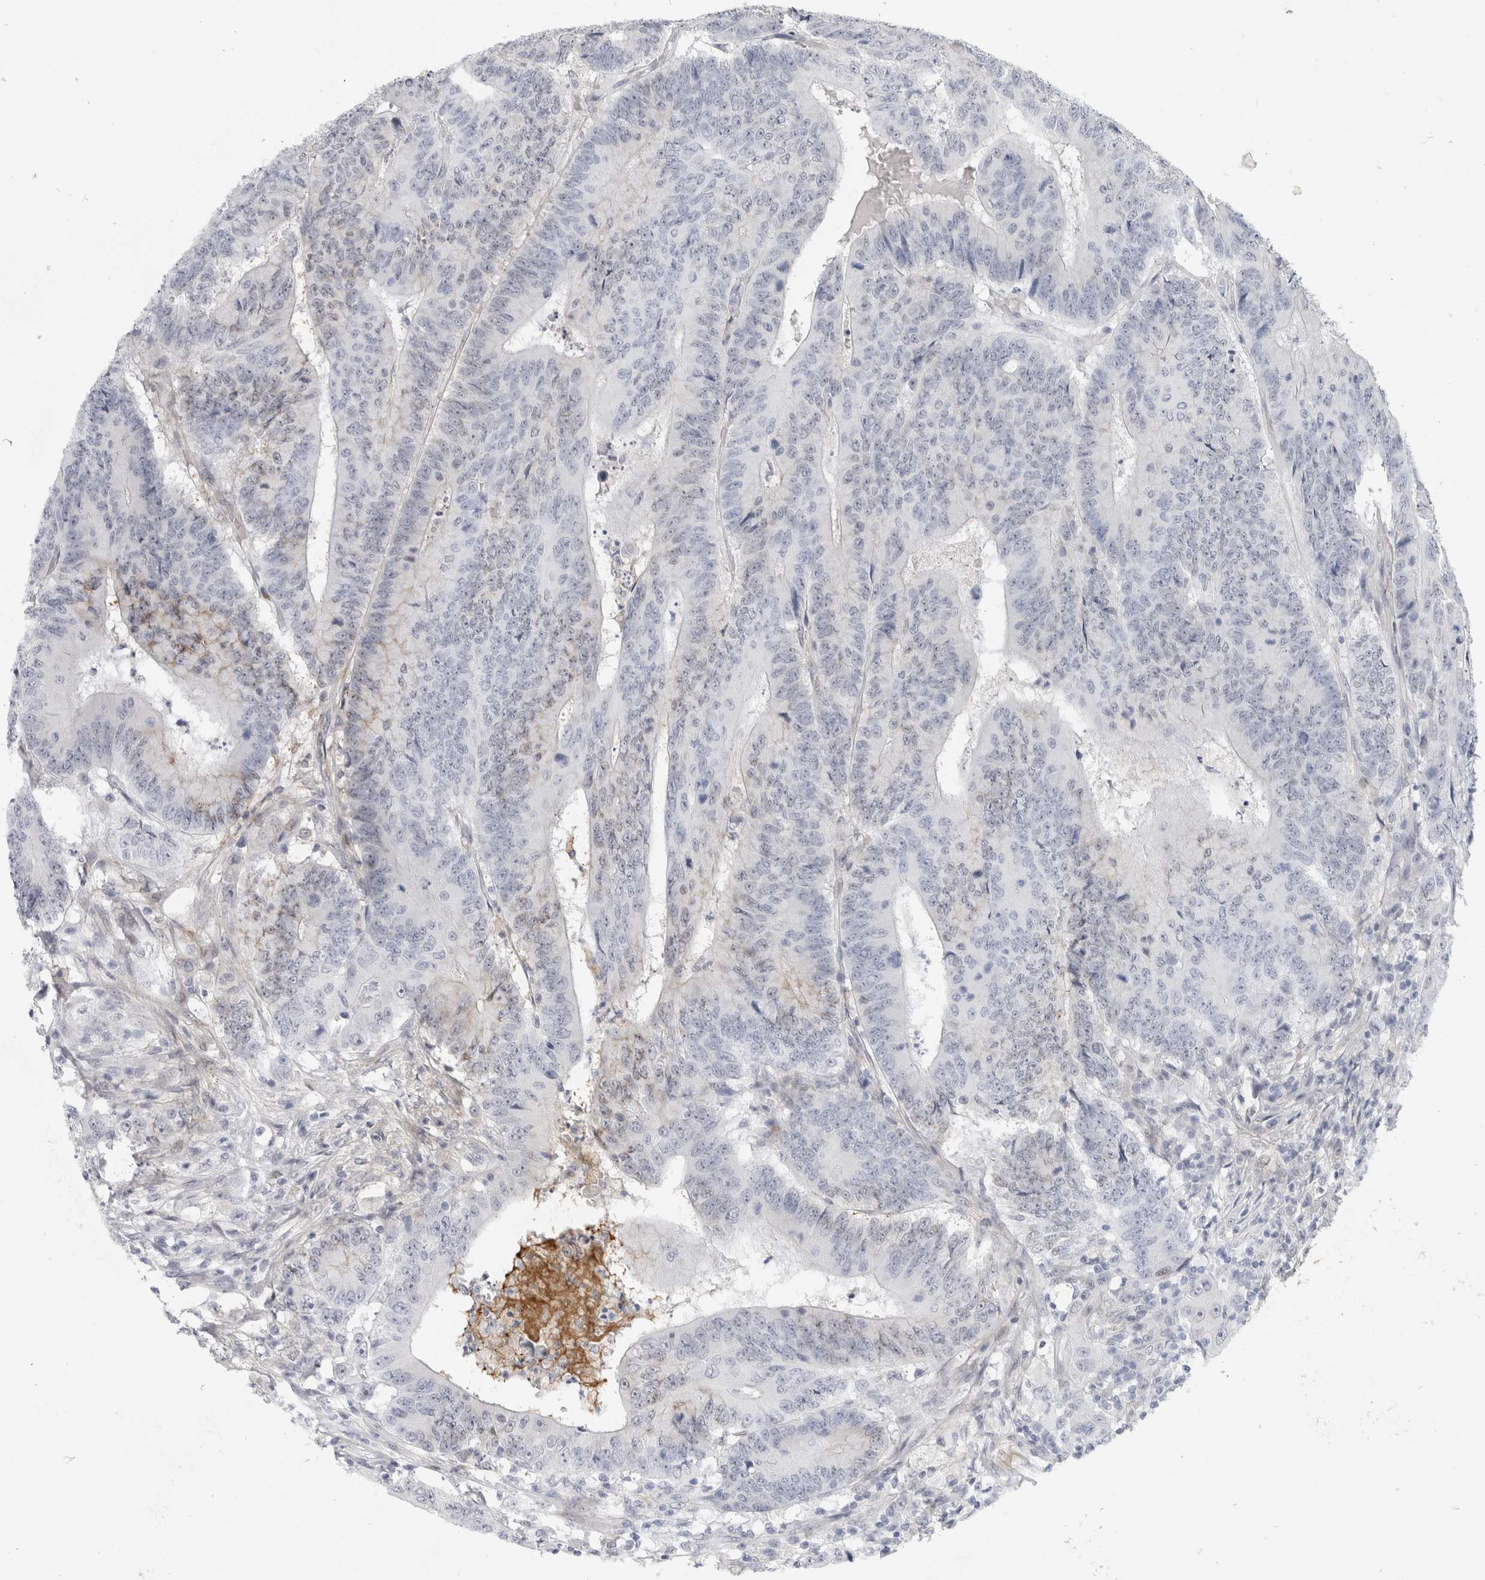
{"staining": {"intensity": "negative", "quantity": "none", "location": "none"}, "tissue": "colorectal cancer", "cell_type": "Tumor cells", "image_type": "cancer", "snomed": [{"axis": "morphology", "description": "Adenocarcinoma, NOS"}, {"axis": "topography", "description": "Colon"}], "caption": "Immunohistochemistry of human adenocarcinoma (colorectal) reveals no staining in tumor cells.", "gene": "TOM1L2", "patient": {"sex": "male", "age": 83}}